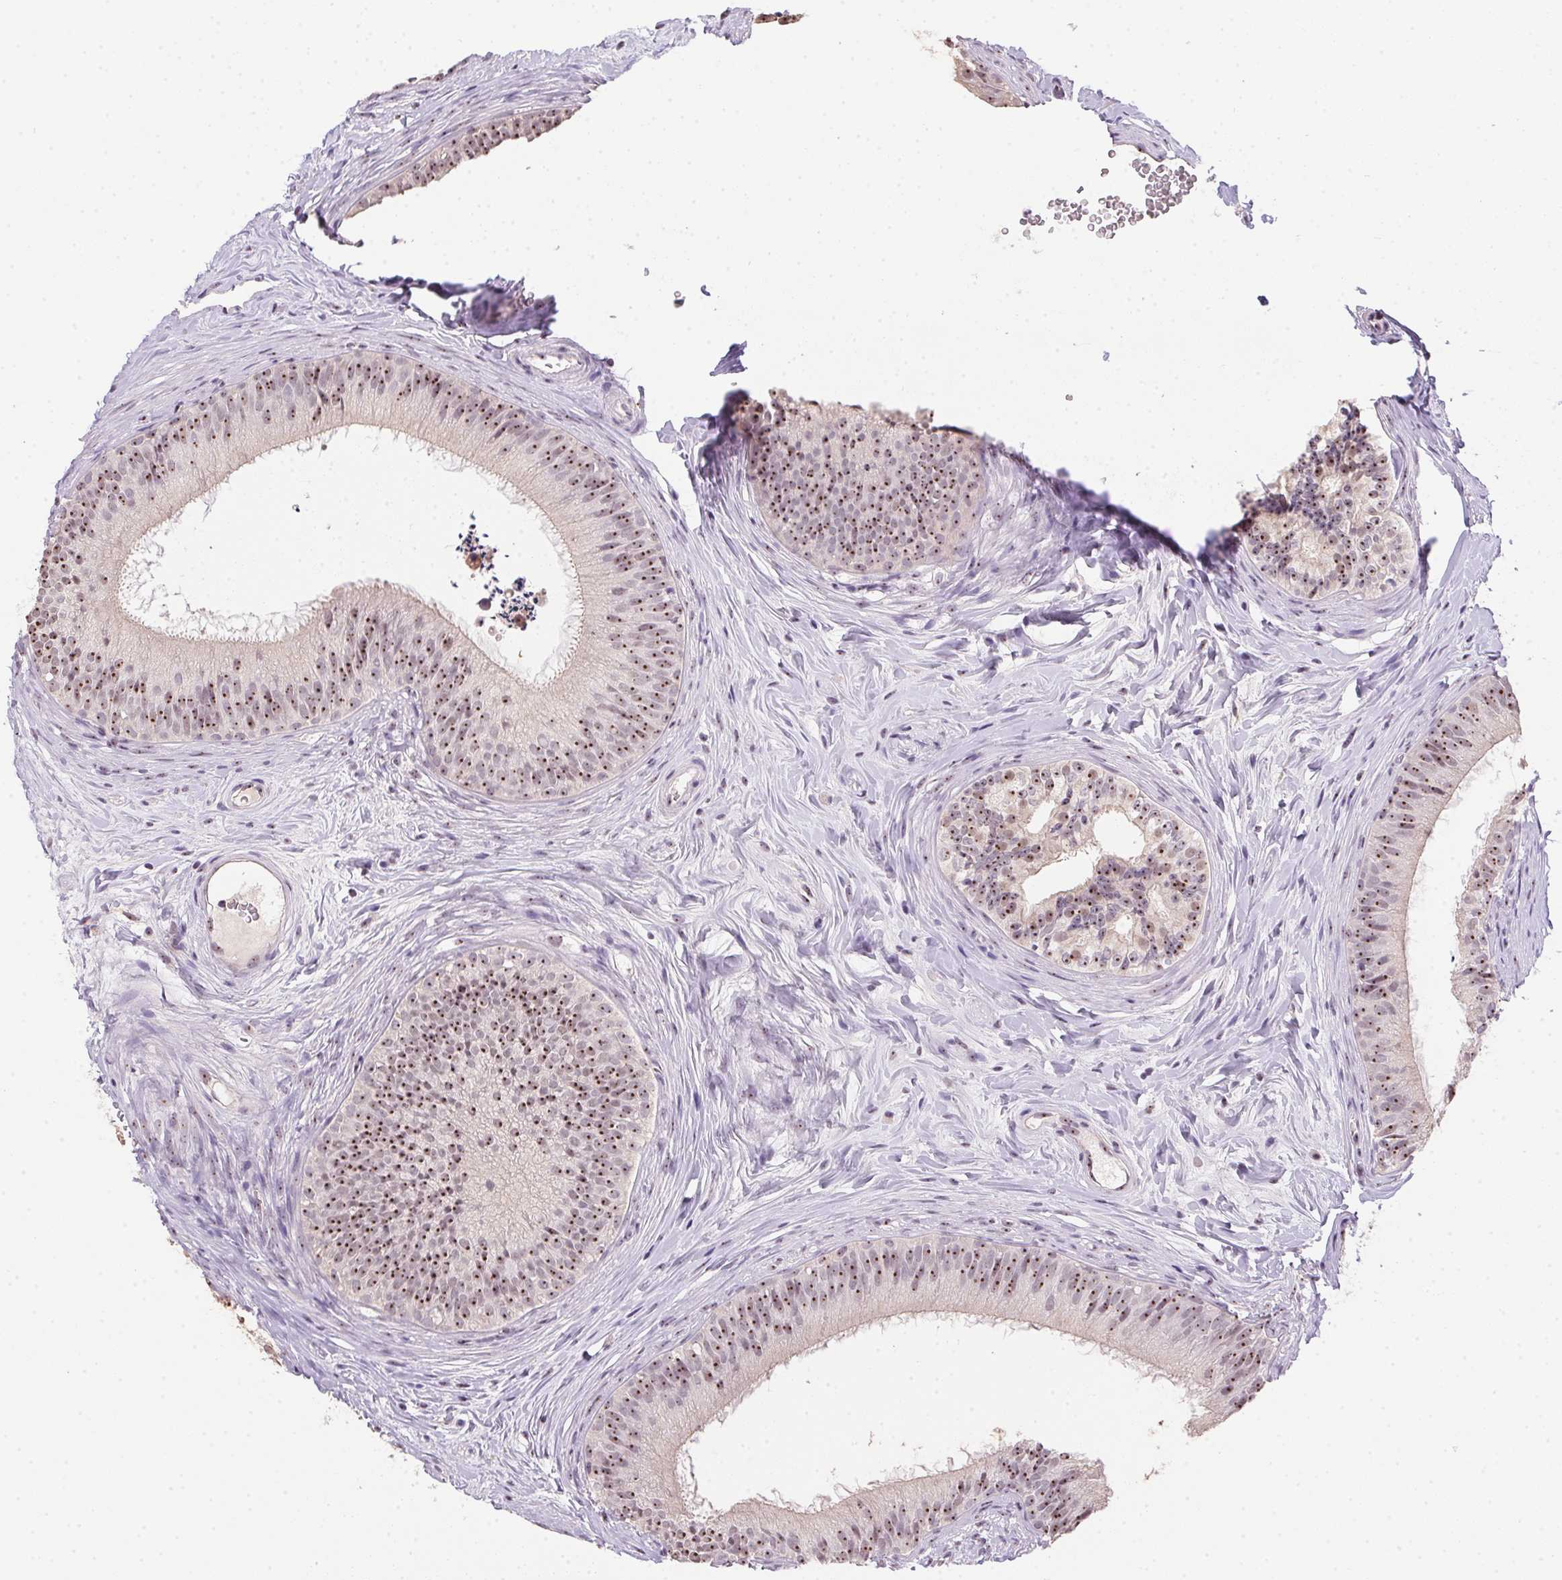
{"staining": {"intensity": "moderate", "quantity": ">75%", "location": "nuclear"}, "tissue": "epididymis", "cell_type": "Glandular cells", "image_type": "normal", "snomed": [{"axis": "morphology", "description": "Normal tissue, NOS"}, {"axis": "topography", "description": "Epididymis"}], "caption": "Approximately >75% of glandular cells in unremarkable epididymis reveal moderate nuclear protein positivity as visualized by brown immunohistochemical staining.", "gene": "BATF2", "patient": {"sex": "male", "age": 24}}